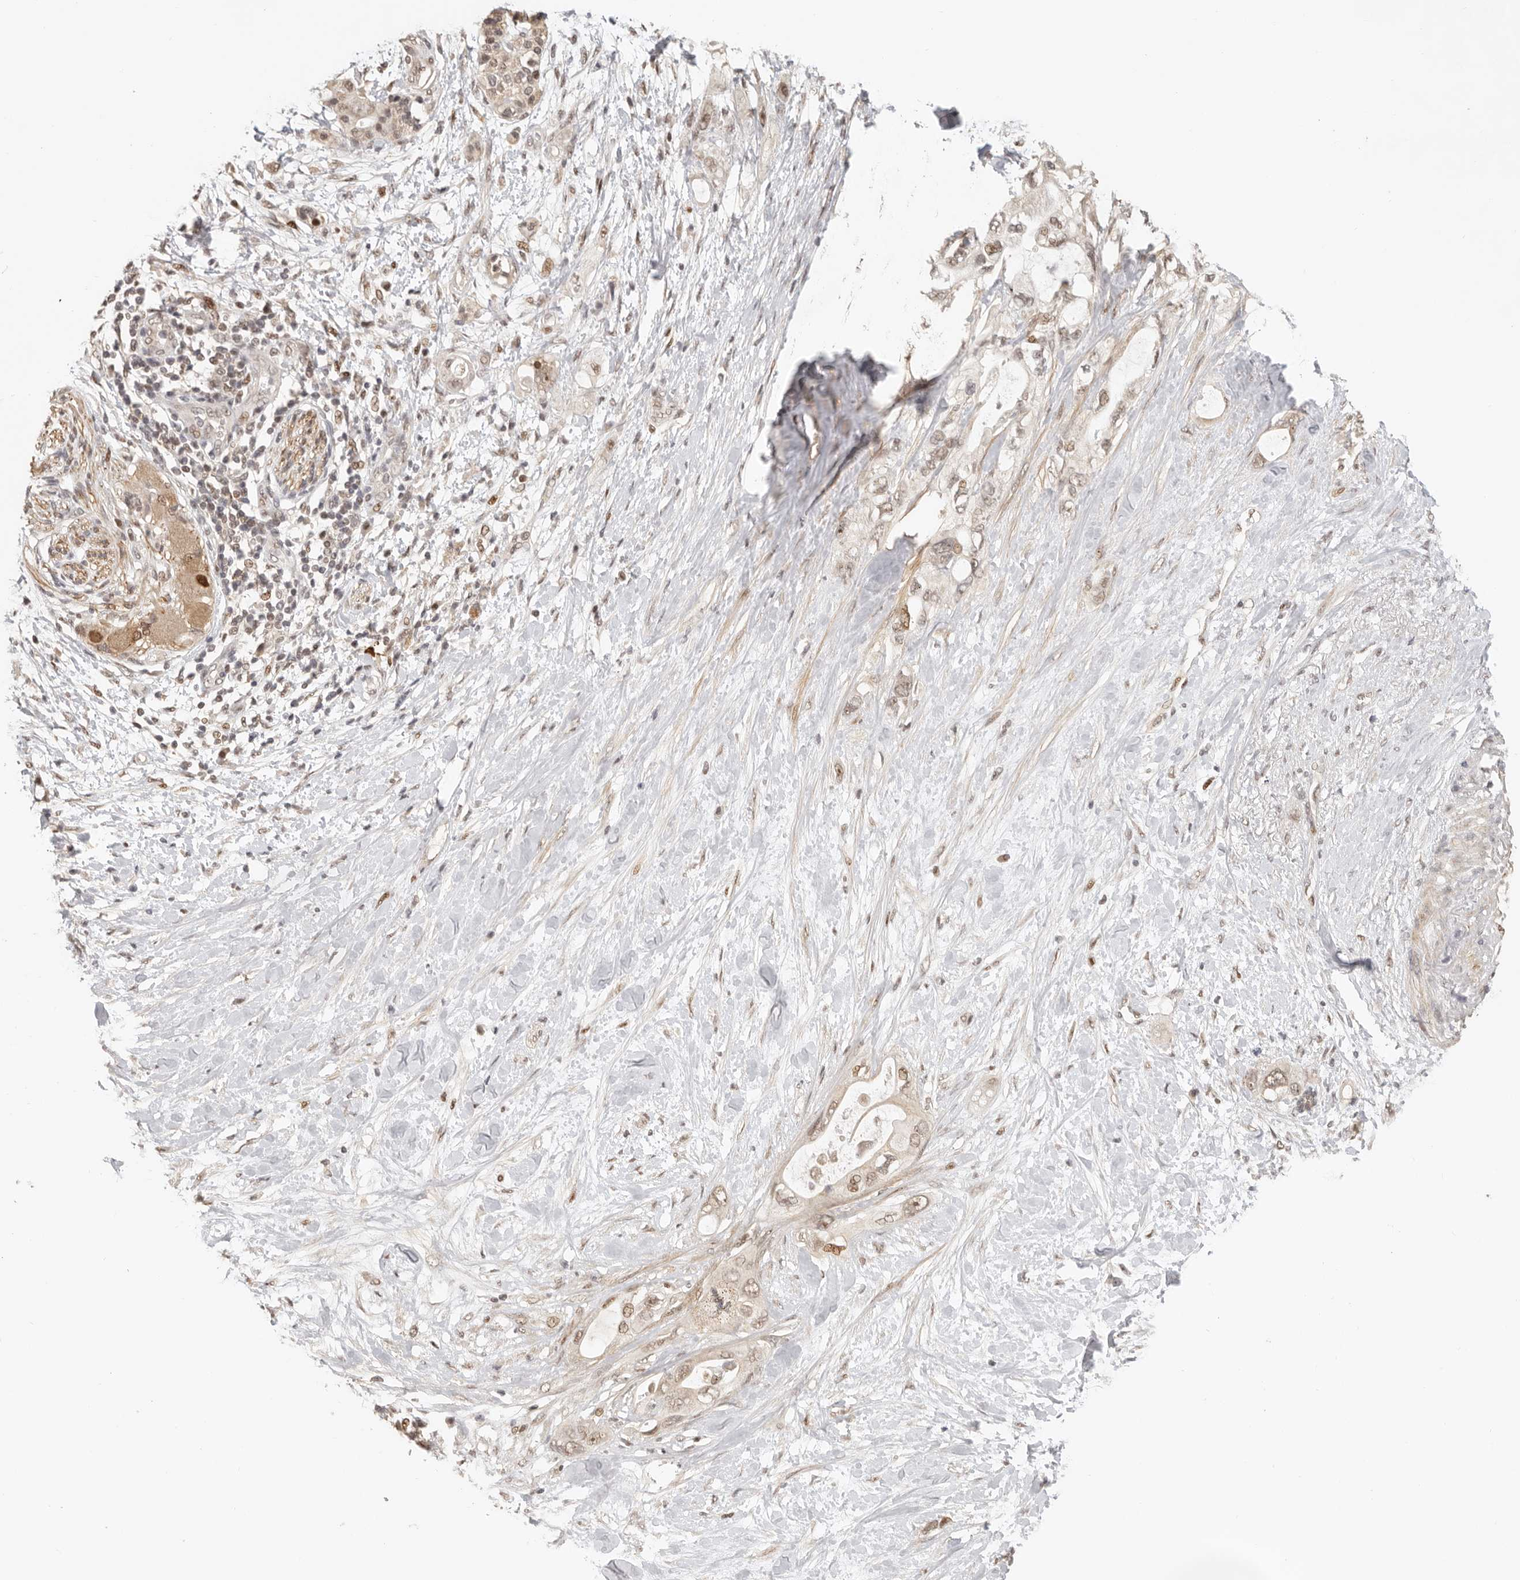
{"staining": {"intensity": "weak", "quantity": ">75%", "location": "nuclear"}, "tissue": "pancreatic cancer", "cell_type": "Tumor cells", "image_type": "cancer", "snomed": [{"axis": "morphology", "description": "Adenocarcinoma, NOS"}, {"axis": "topography", "description": "Pancreas"}], "caption": "High-power microscopy captured an immunohistochemistry (IHC) image of pancreatic adenocarcinoma, revealing weak nuclear expression in approximately >75% of tumor cells.", "gene": "GPBP1L1", "patient": {"sex": "female", "age": 56}}